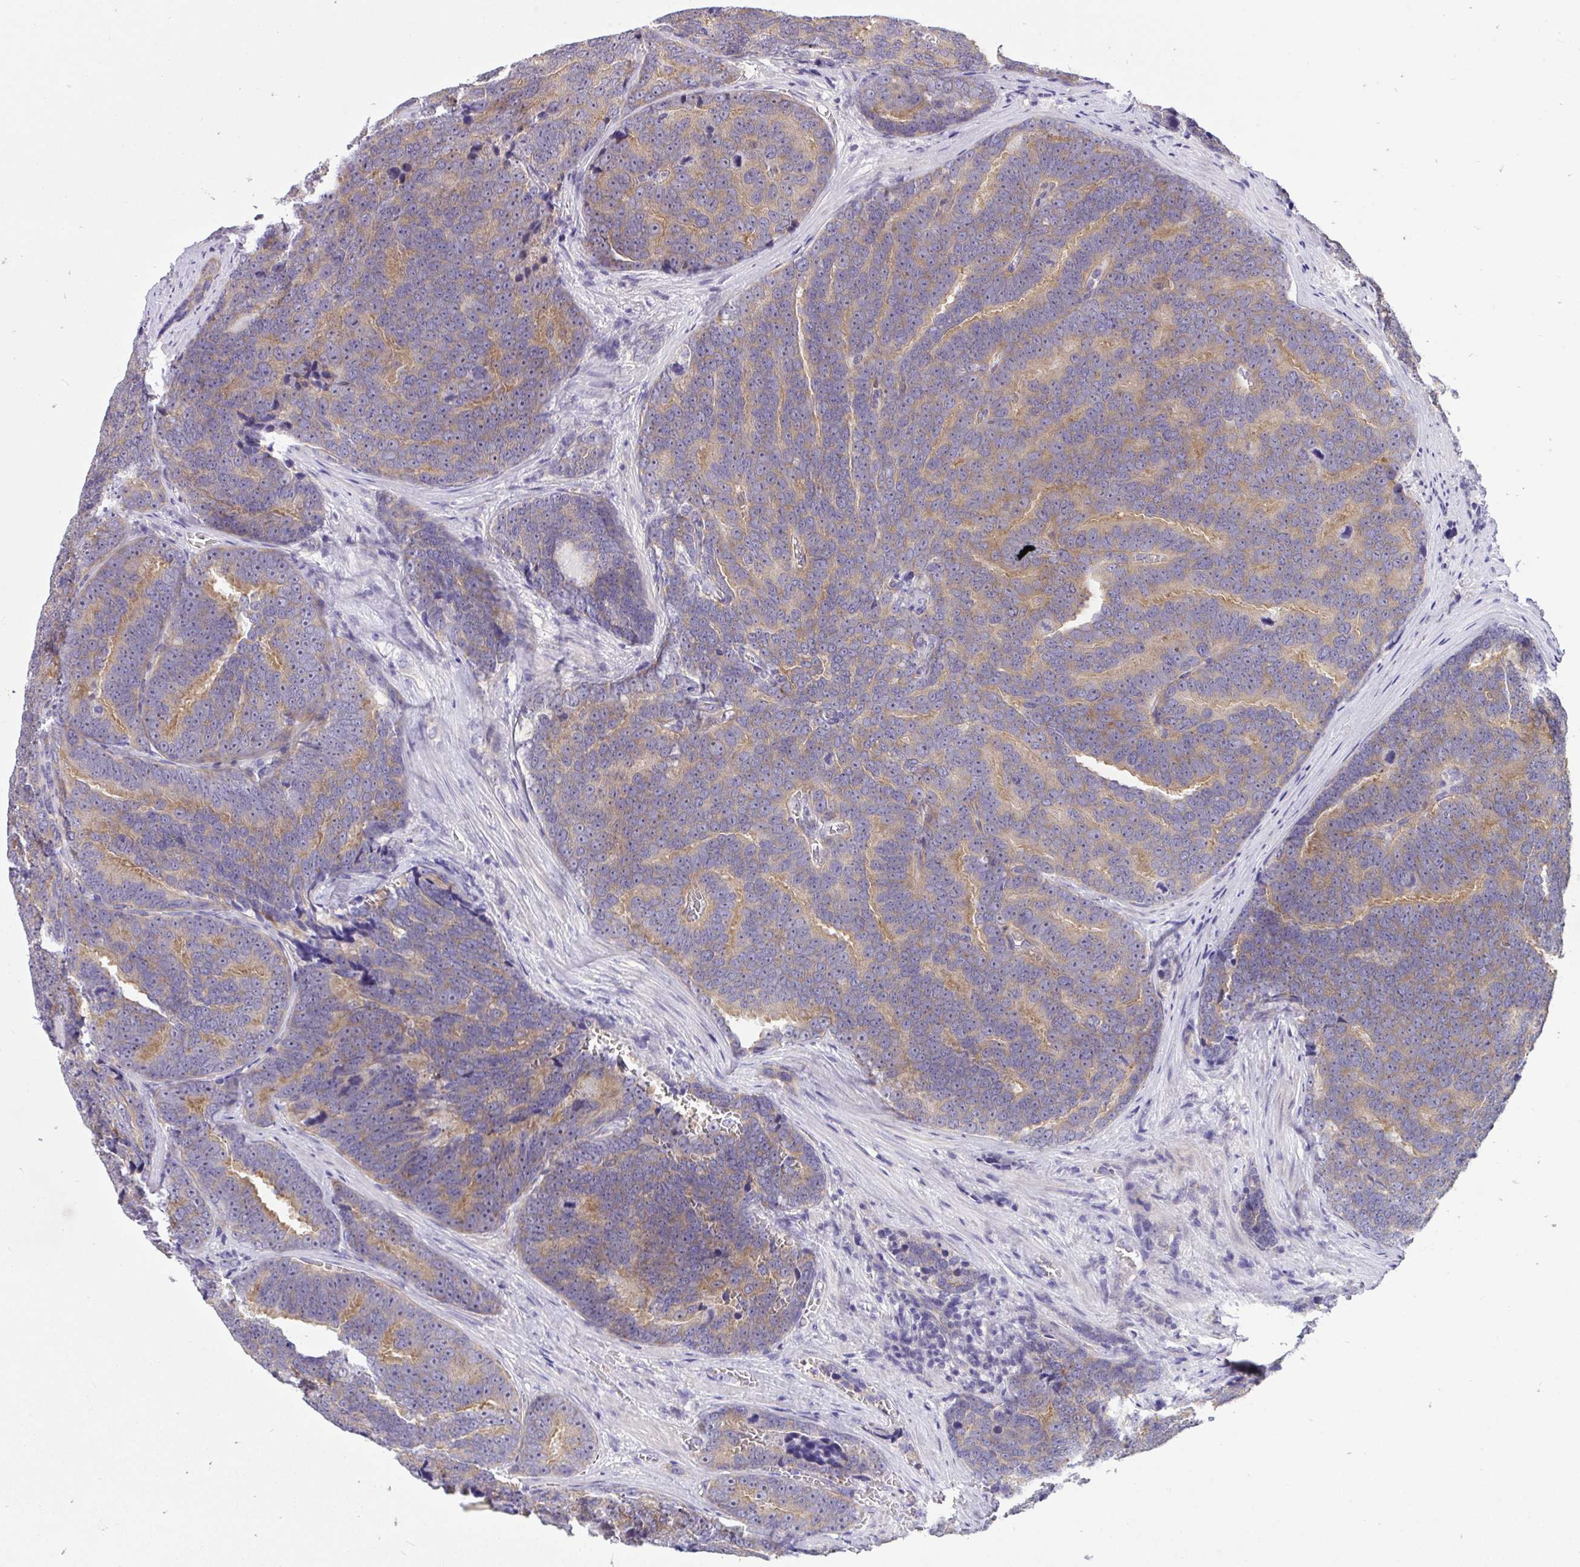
{"staining": {"intensity": "weak", "quantity": "<25%", "location": "cytoplasmic/membranous"}, "tissue": "prostate cancer", "cell_type": "Tumor cells", "image_type": "cancer", "snomed": [{"axis": "morphology", "description": "Adenocarcinoma, Low grade"}, {"axis": "topography", "description": "Prostate"}], "caption": "Immunohistochemical staining of human prostate cancer displays no significant staining in tumor cells.", "gene": "VGLL3", "patient": {"sex": "male", "age": 62}}